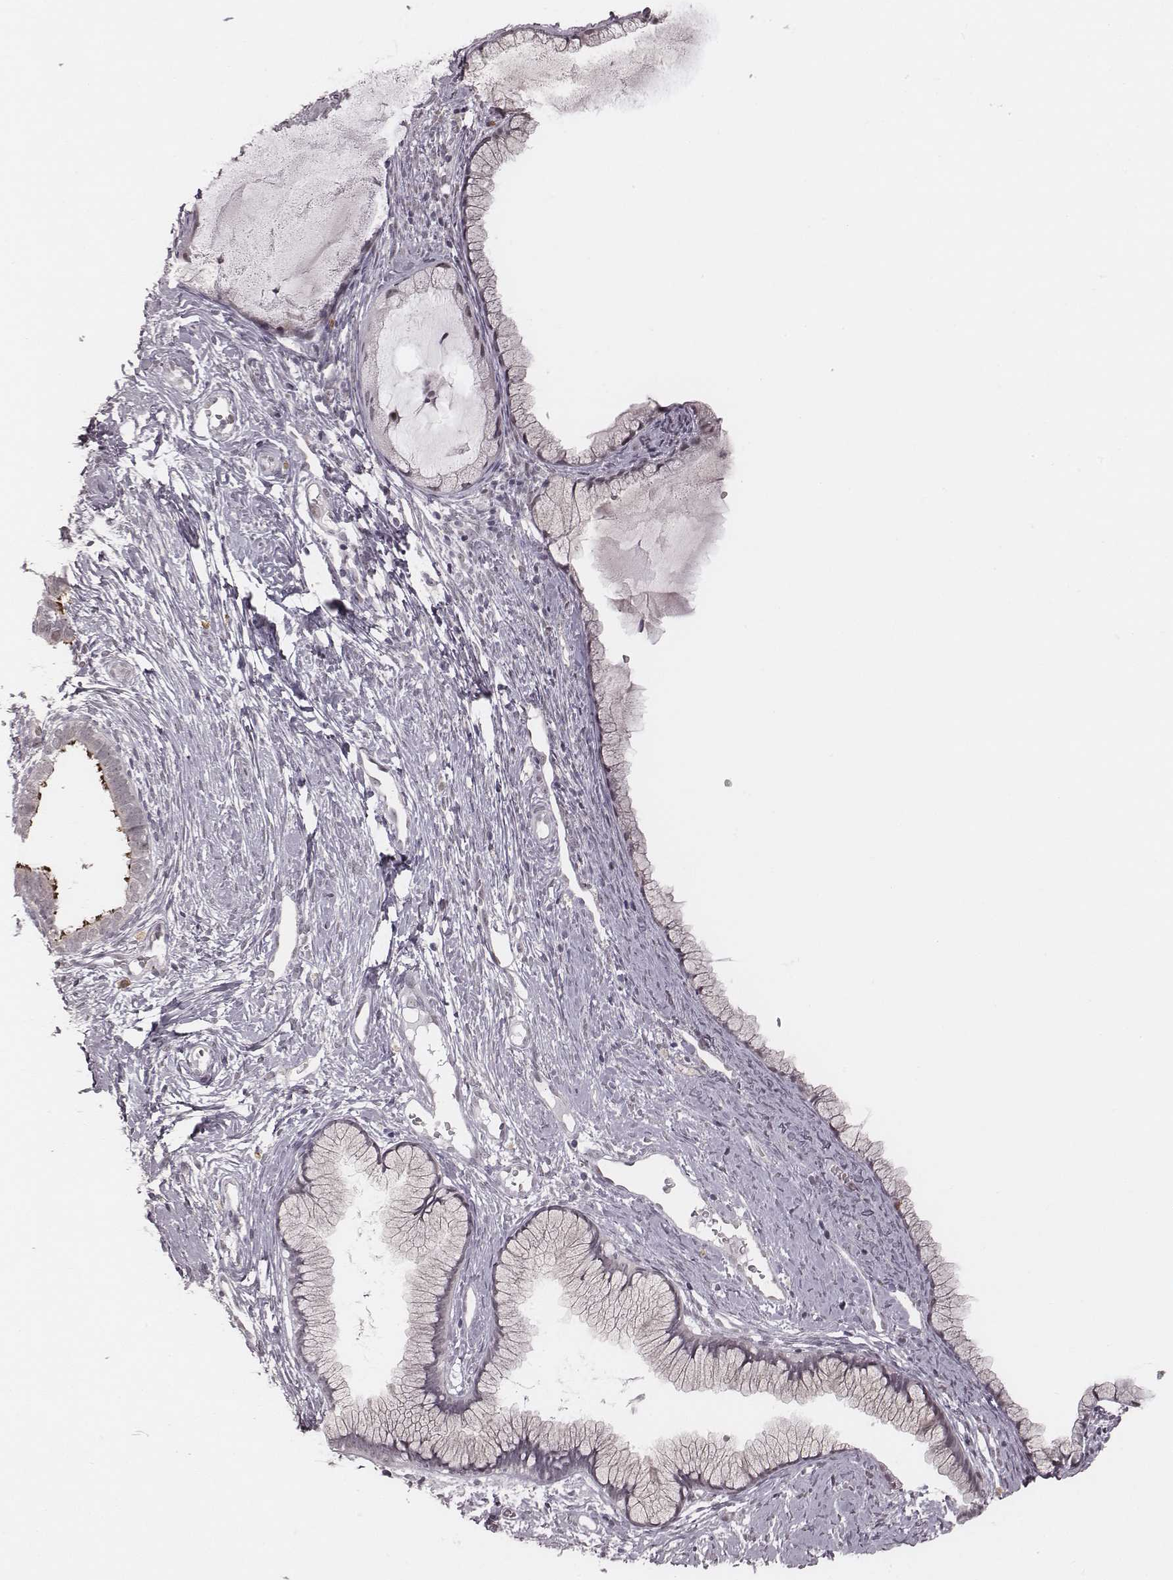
{"staining": {"intensity": "negative", "quantity": "none", "location": "none"}, "tissue": "cervix", "cell_type": "Glandular cells", "image_type": "normal", "snomed": [{"axis": "morphology", "description": "Normal tissue, NOS"}, {"axis": "topography", "description": "Cervix"}], "caption": "This photomicrograph is of normal cervix stained with immunohistochemistry to label a protein in brown with the nuclei are counter-stained blue. There is no staining in glandular cells. The staining was performed using DAB to visualize the protein expression in brown, while the nuclei were stained in blue with hematoxylin (Magnification: 20x).", "gene": "RPGRIP1", "patient": {"sex": "female", "age": 40}}